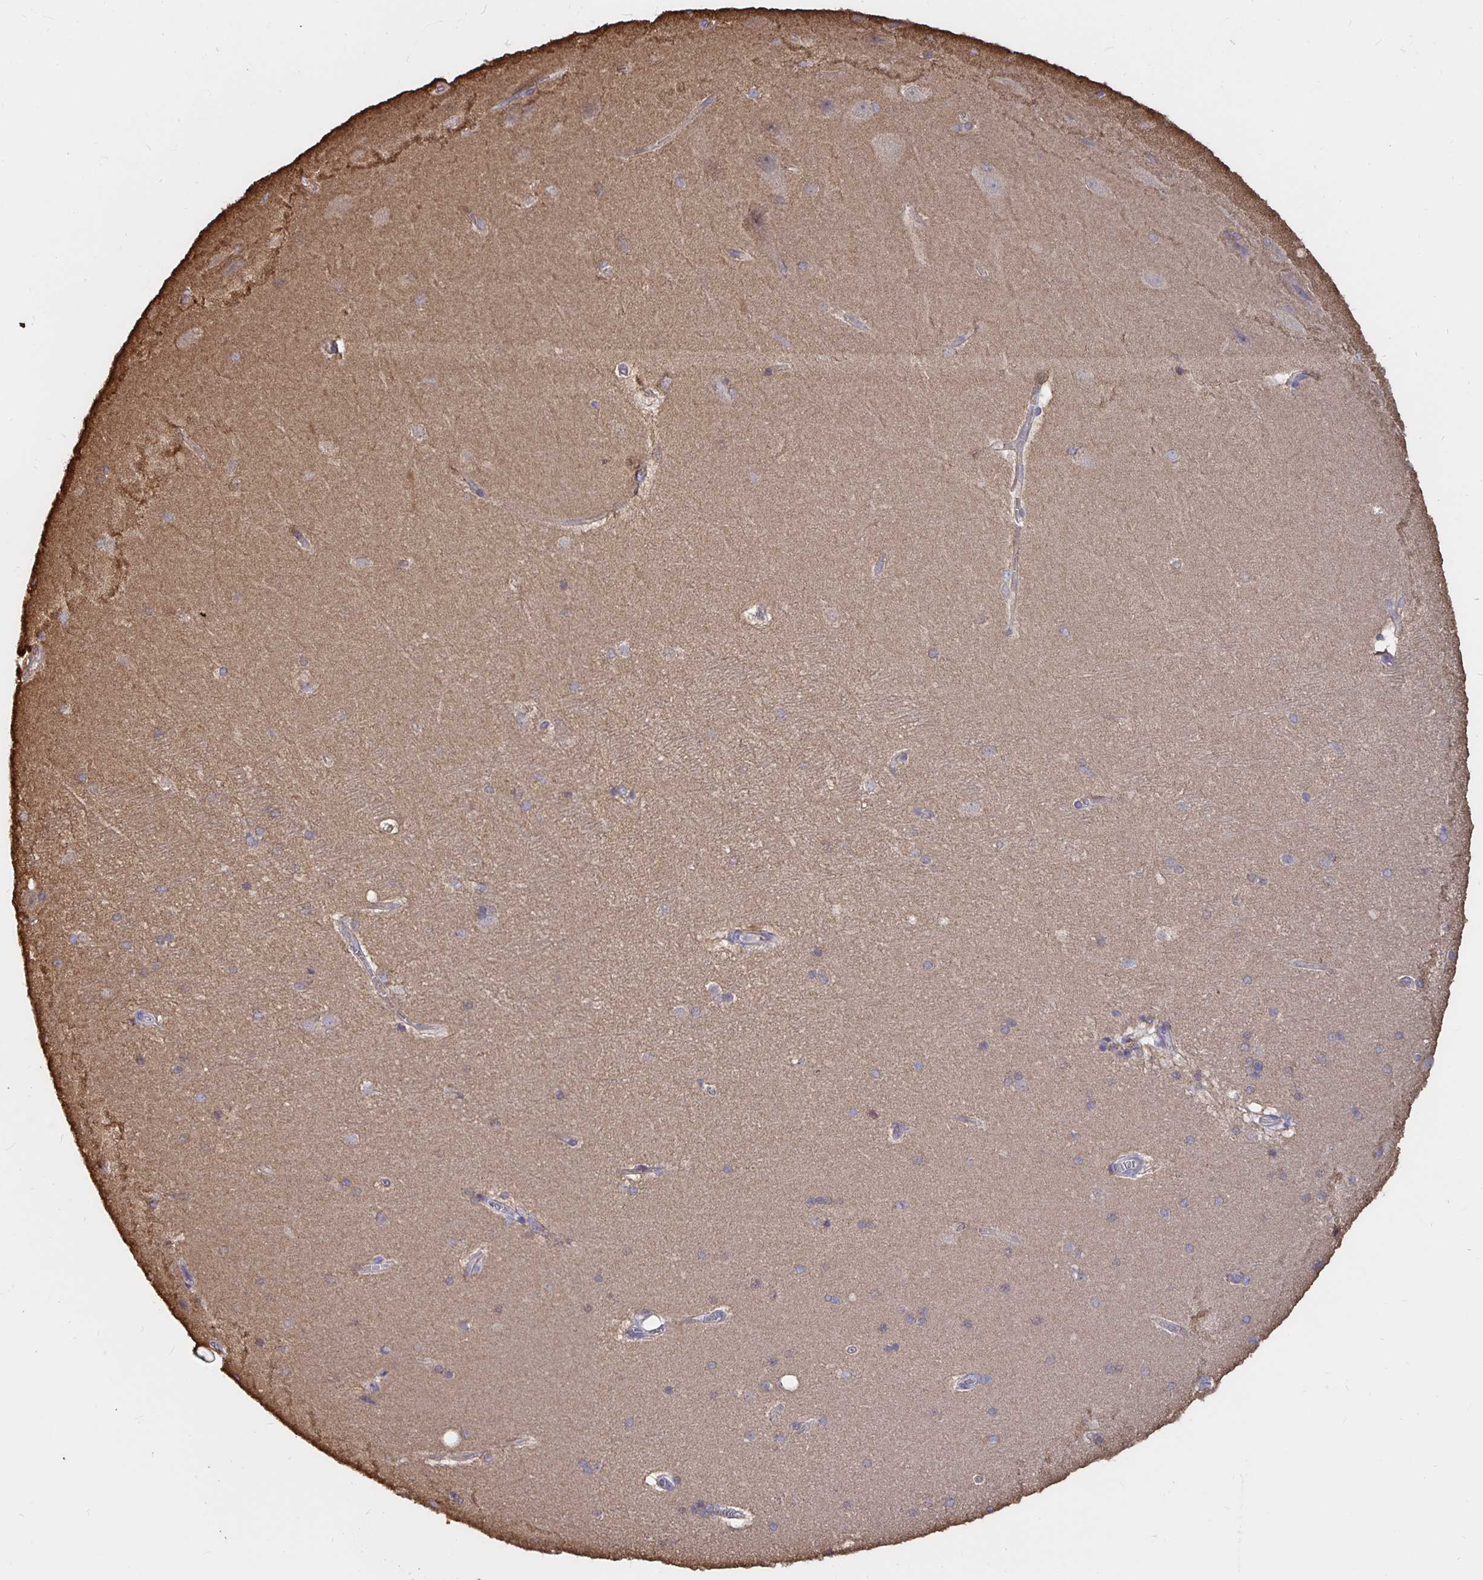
{"staining": {"intensity": "negative", "quantity": "none", "location": "none"}, "tissue": "hippocampus", "cell_type": "Glial cells", "image_type": "normal", "snomed": [{"axis": "morphology", "description": "Normal tissue, NOS"}, {"axis": "topography", "description": "Cerebral cortex"}, {"axis": "topography", "description": "Hippocampus"}], "caption": "A high-resolution histopathology image shows immunohistochemistry staining of normal hippocampus, which reveals no significant expression in glial cells.", "gene": "ARHGEF39", "patient": {"sex": "female", "age": 19}}